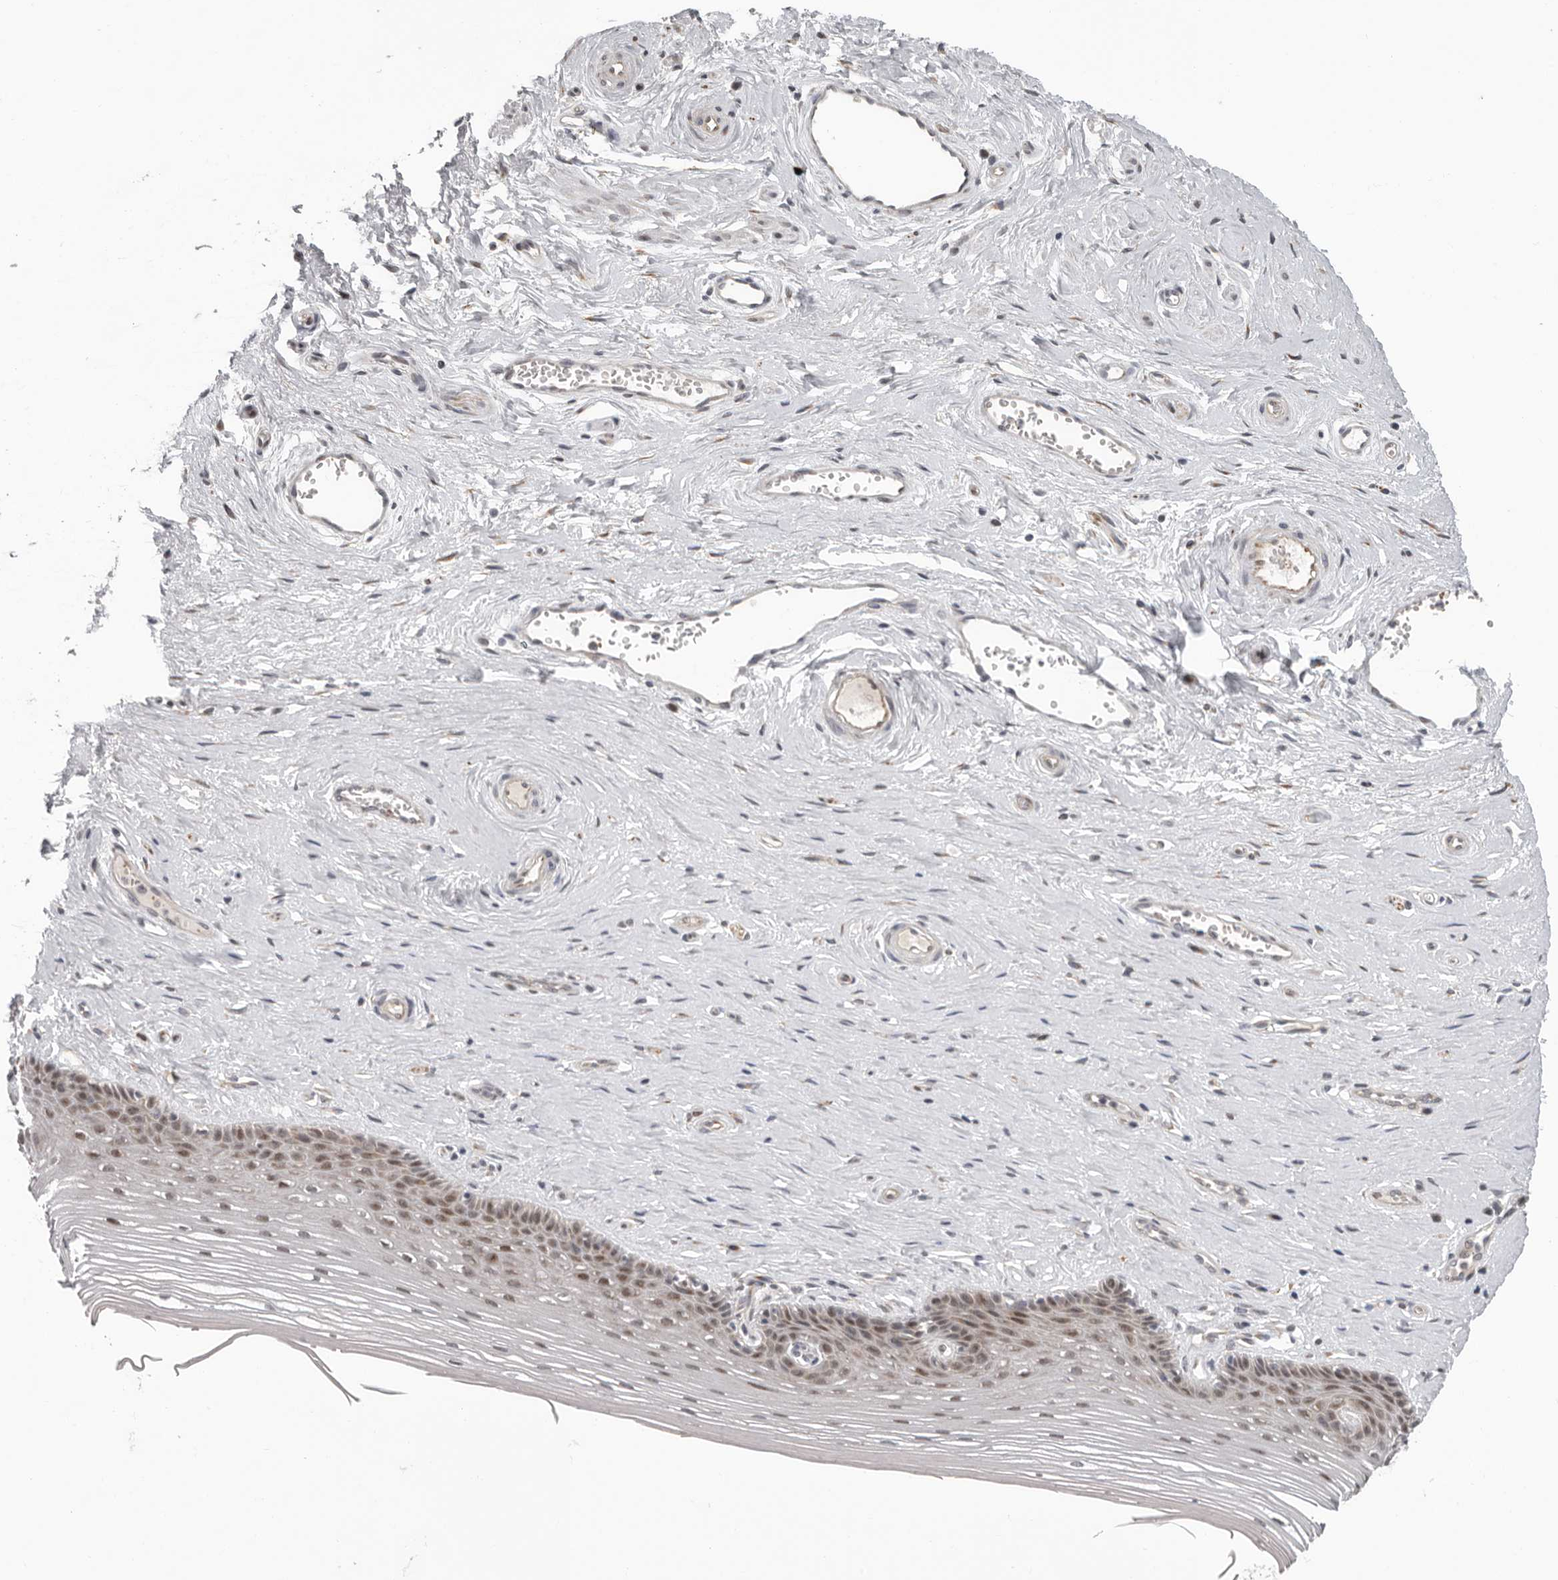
{"staining": {"intensity": "weak", "quantity": "25%-75%", "location": "cytoplasmic/membranous,nuclear"}, "tissue": "vagina", "cell_type": "Squamous epithelial cells", "image_type": "normal", "snomed": [{"axis": "morphology", "description": "Normal tissue, NOS"}, {"axis": "topography", "description": "Vagina"}], "caption": "Immunohistochemical staining of normal vagina exhibits low levels of weak cytoplasmic/membranous,nuclear staining in about 25%-75% of squamous epithelial cells.", "gene": "RALGPS2", "patient": {"sex": "female", "age": 46}}